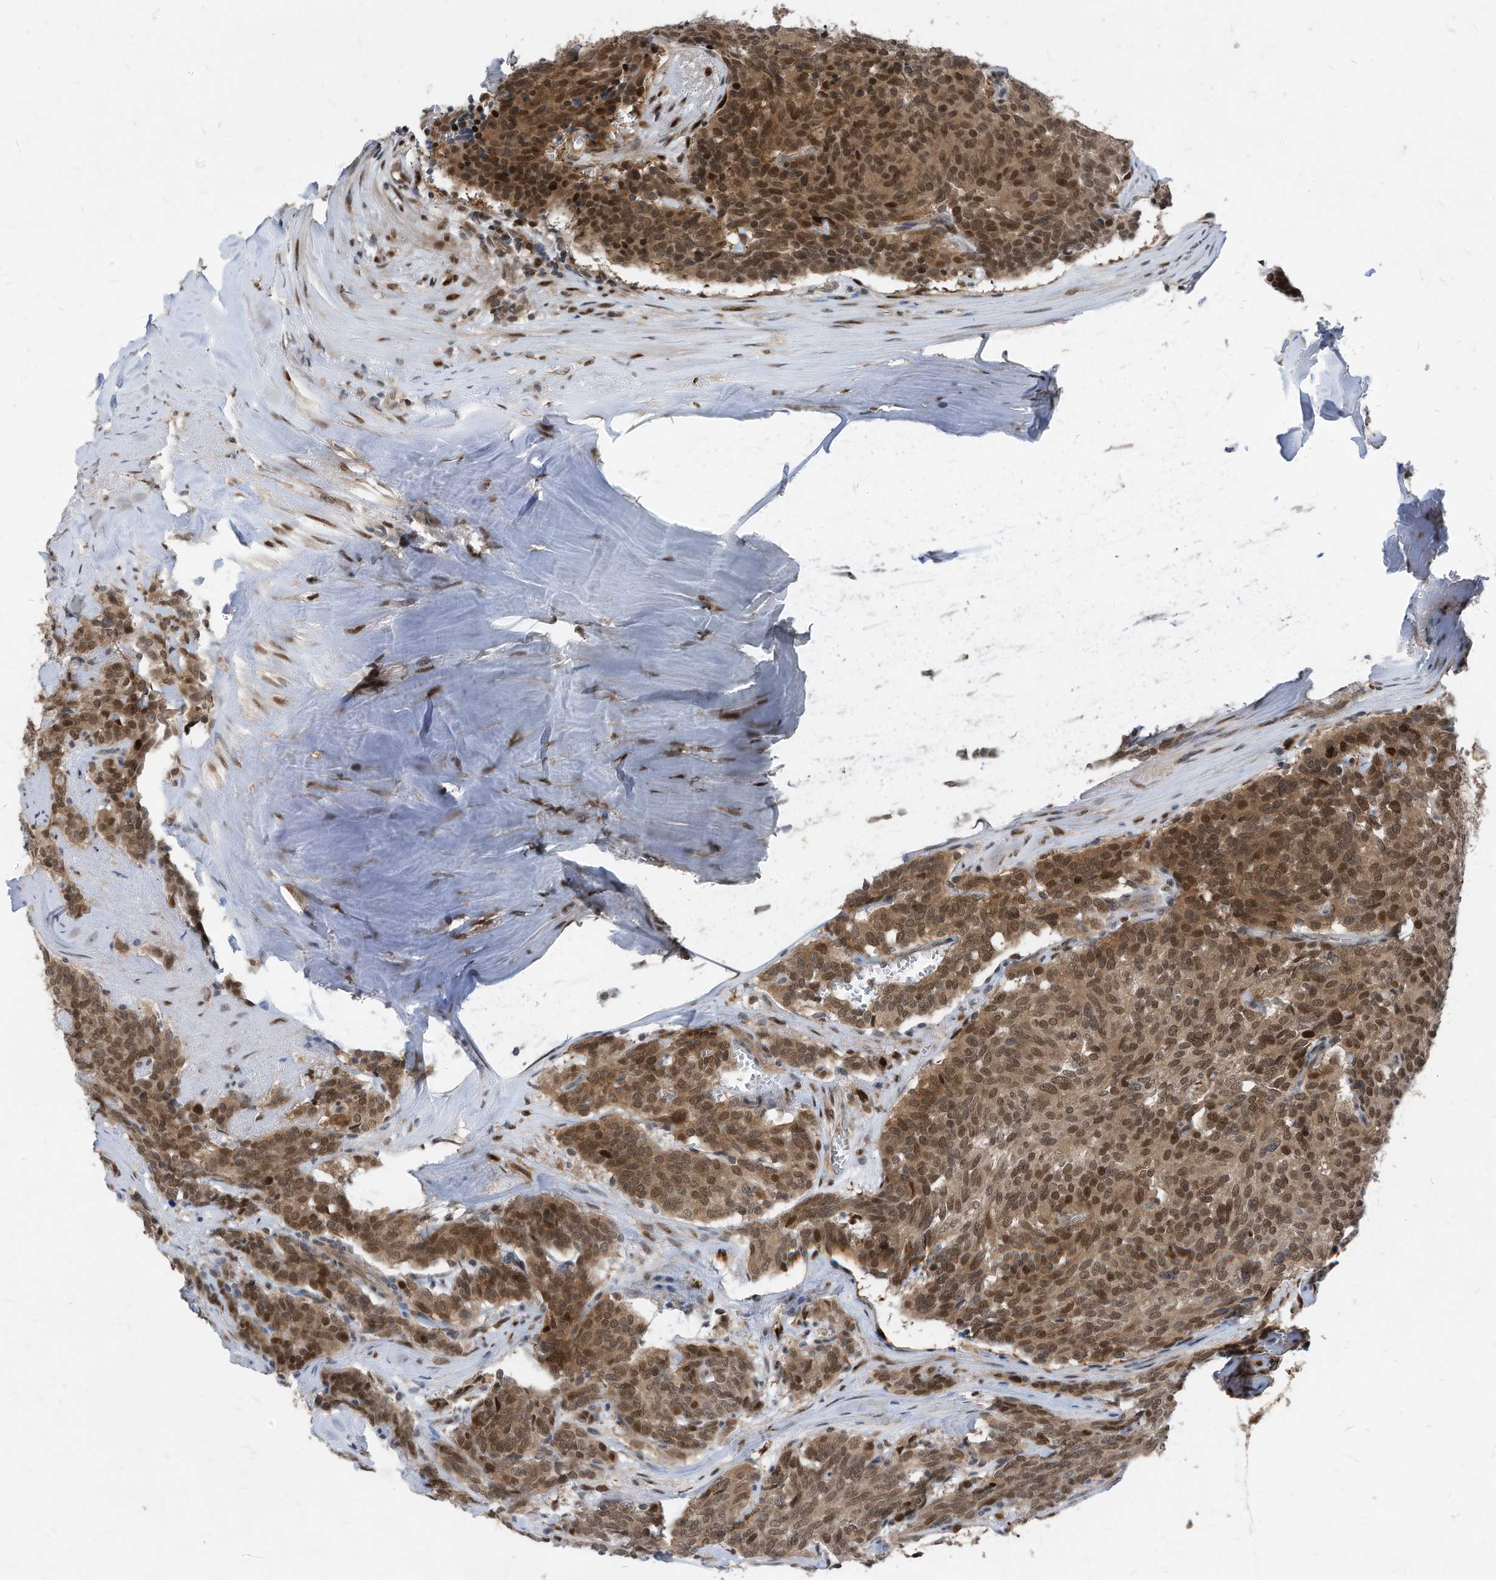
{"staining": {"intensity": "moderate", "quantity": ">75%", "location": "cytoplasmic/membranous,nuclear"}, "tissue": "carcinoid", "cell_type": "Tumor cells", "image_type": "cancer", "snomed": [{"axis": "morphology", "description": "Carcinoid, malignant, NOS"}, {"axis": "topography", "description": "Lung"}], "caption": "Carcinoid was stained to show a protein in brown. There is medium levels of moderate cytoplasmic/membranous and nuclear expression in about >75% of tumor cells. (DAB (3,3'-diaminobenzidine) = brown stain, brightfield microscopy at high magnification).", "gene": "KPNB1", "patient": {"sex": "female", "age": 46}}